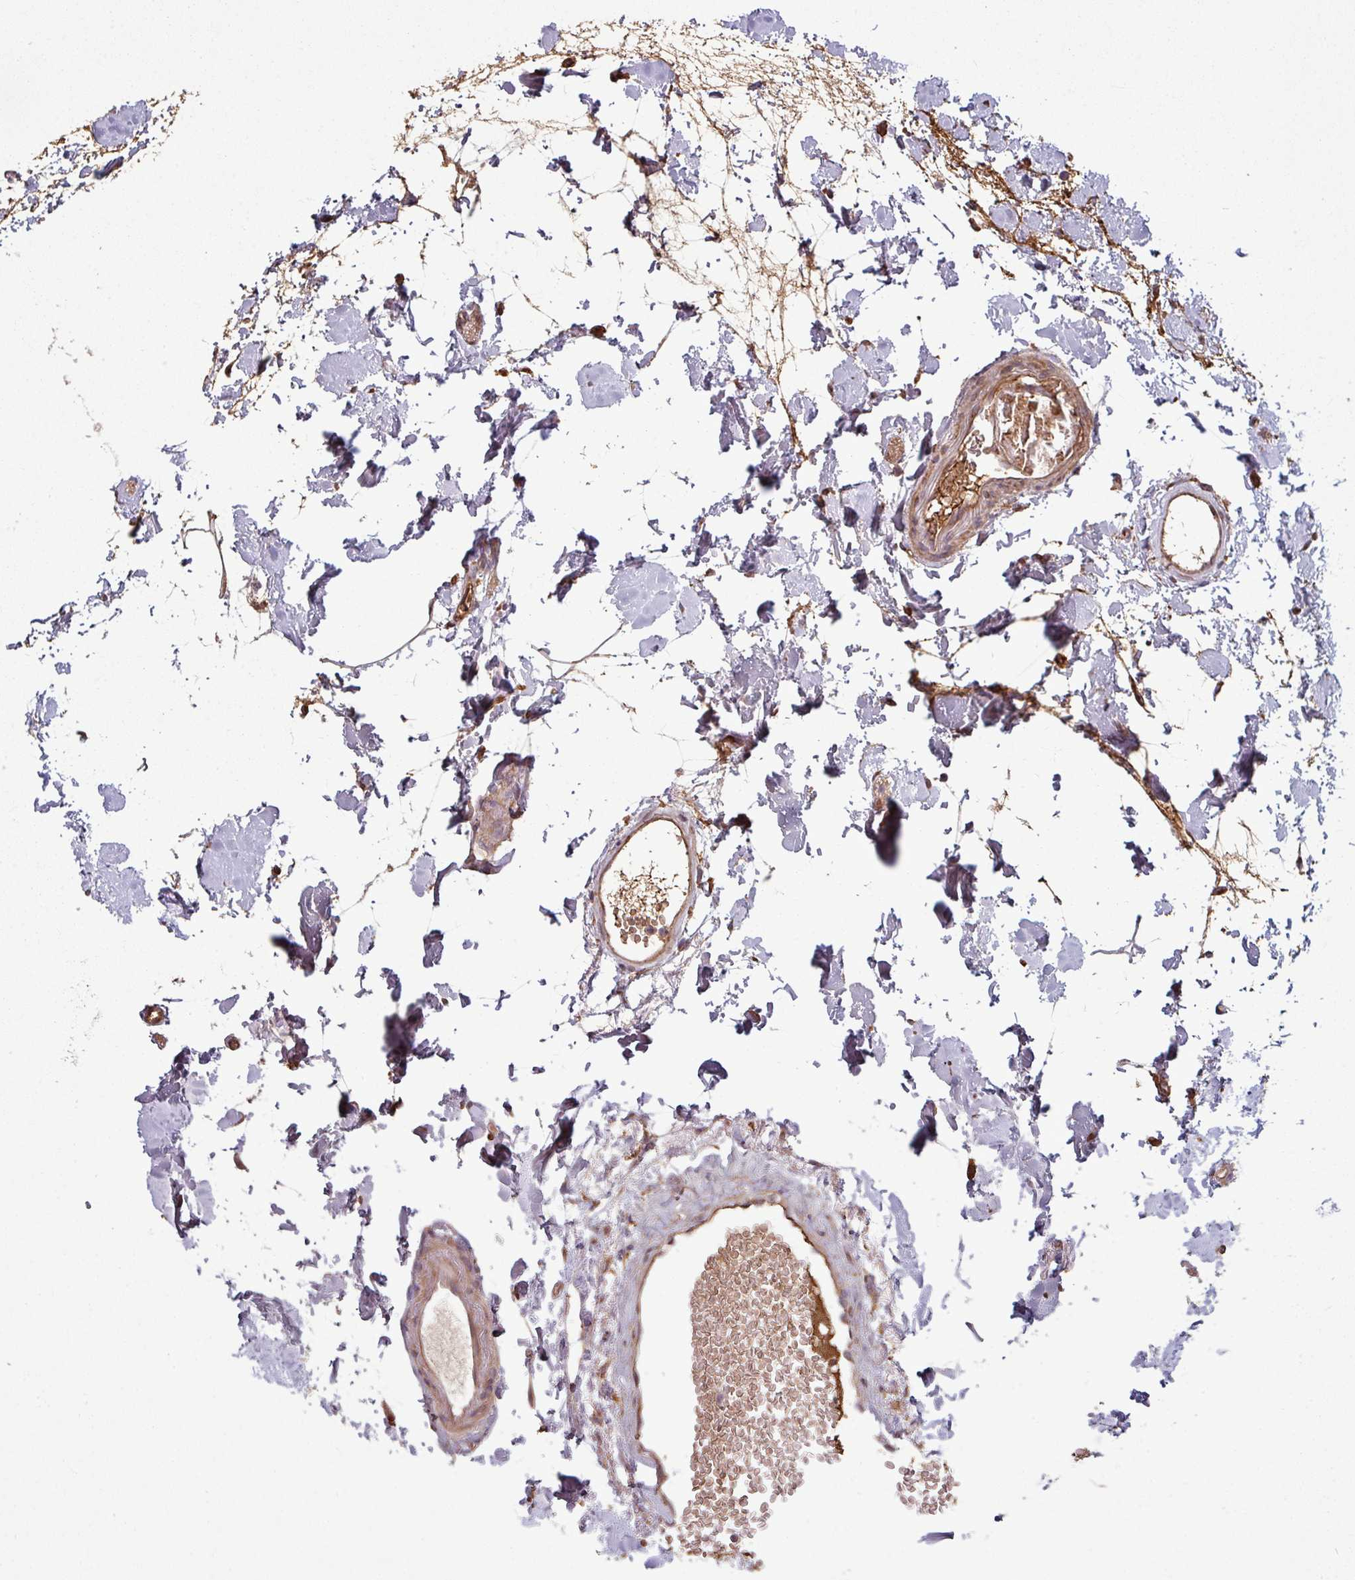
{"staining": {"intensity": "moderate", "quantity": ">75%", "location": "cytoplasmic/membranous"}, "tissue": "colon", "cell_type": "Endothelial cells", "image_type": "normal", "snomed": [{"axis": "morphology", "description": "Normal tissue, NOS"}, {"axis": "topography", "description": "Colon"}], "caption": "Normal colon demonstrates moderate cytoplasmic/membranous staining in approximately >75% of endothelial cells (DAB IHC with brightfield microscopy, high magnification)..", "gene": "SNRNP25", "patient": {"sex": "female", "age": 84}}